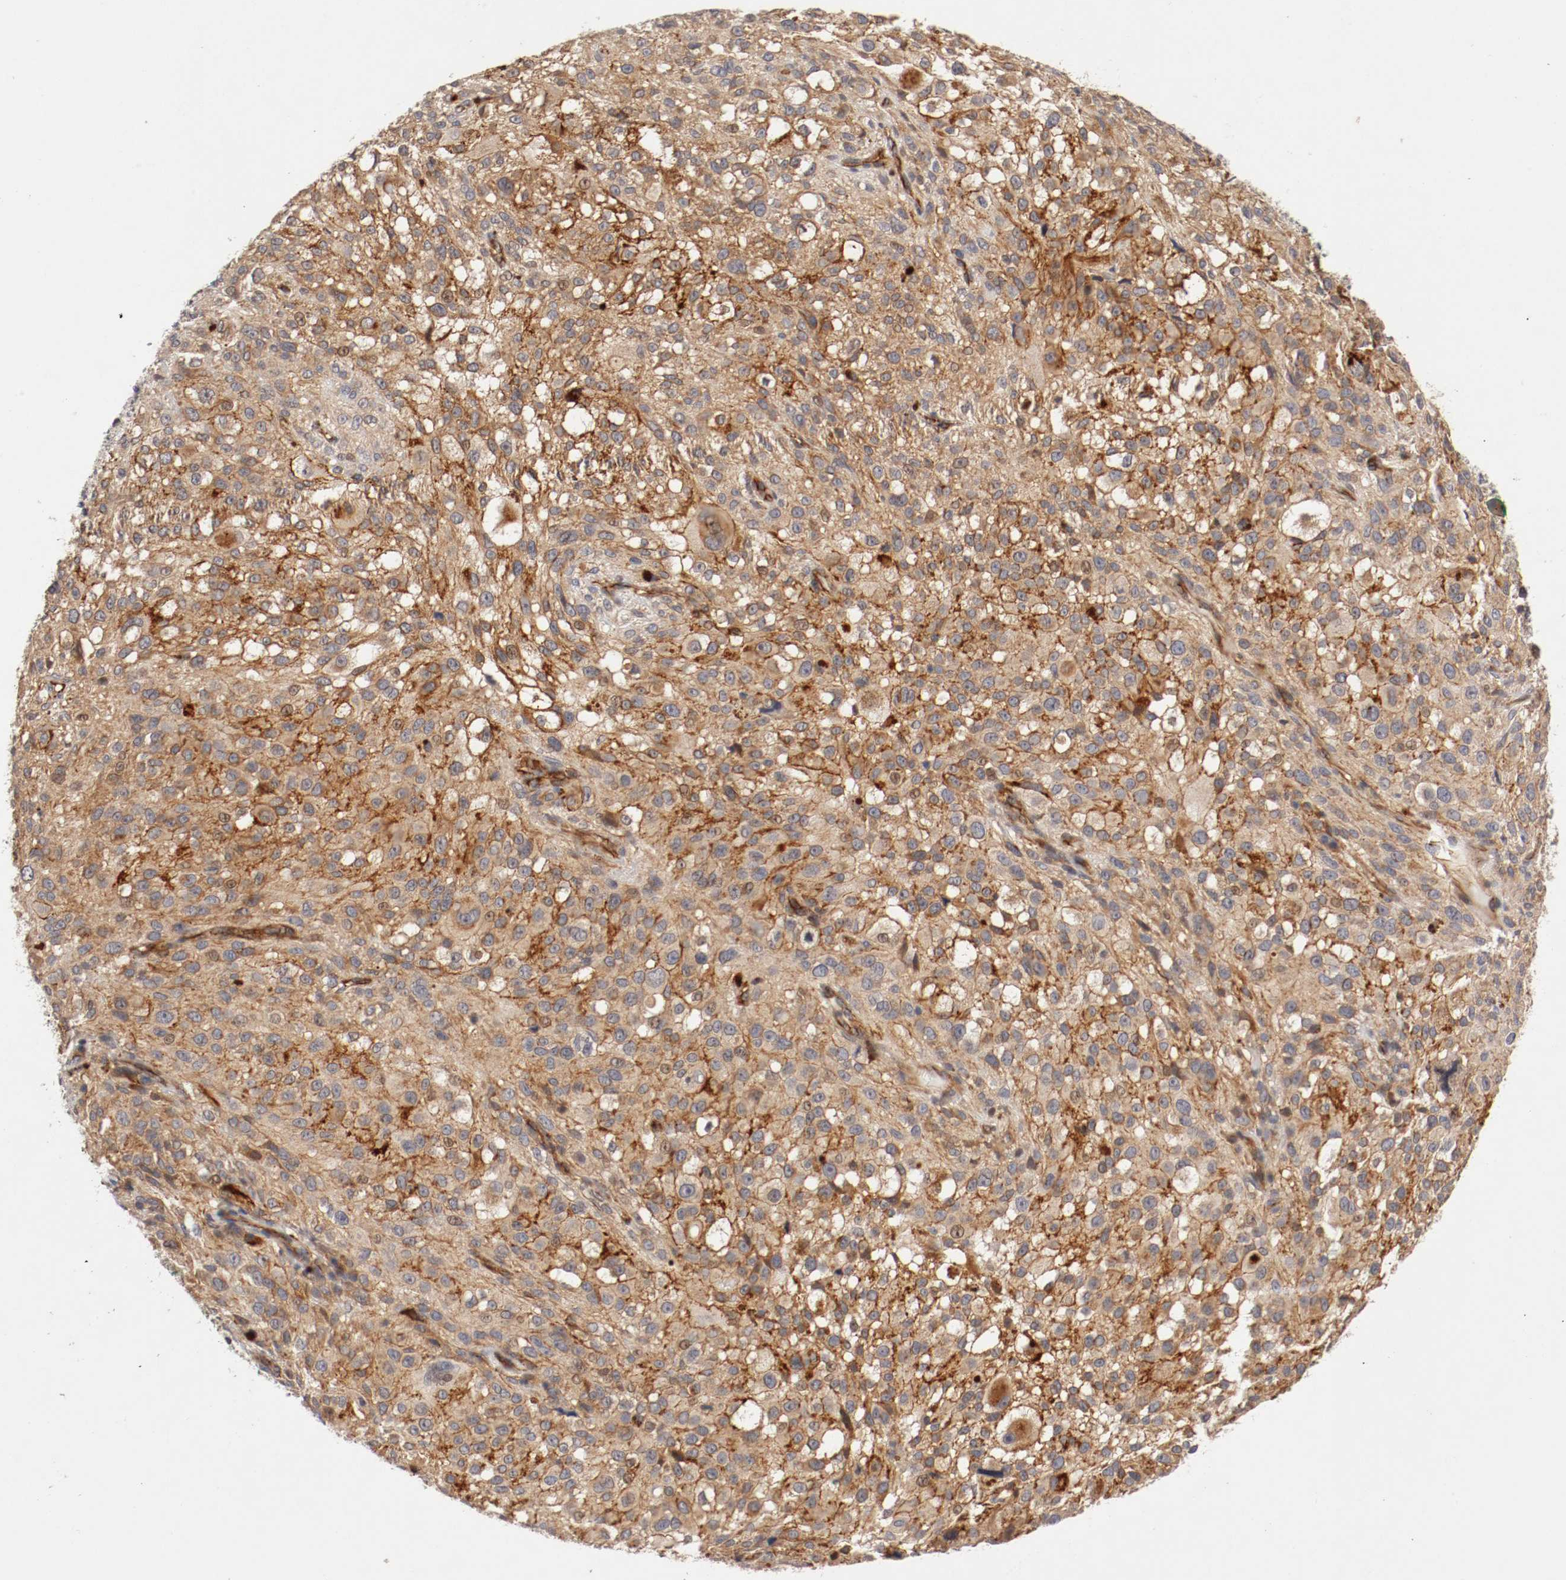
{"staining": {"intensity": "moderate", "quantity": ">75%", "location": "cytoplasmic/membranous"}, "tissue": "melanoma", "cell_type": "Tumor cells", "image_type": "cancer", "snomed": [{"axis": "morphology", "description": "Necrosis, NOS"}, {"axis": "morphology", "description": "Malignant melanoma, NOS"}, {"axis": "topography", "description": "Skin"}], "caption": "IHC of melanoma shows medium levels of moderate cytoplasmic/membranous positivity in about >75% of tumor cells.", "gene": "TYK2", "patient": {"sex": "female", "age": 87}}